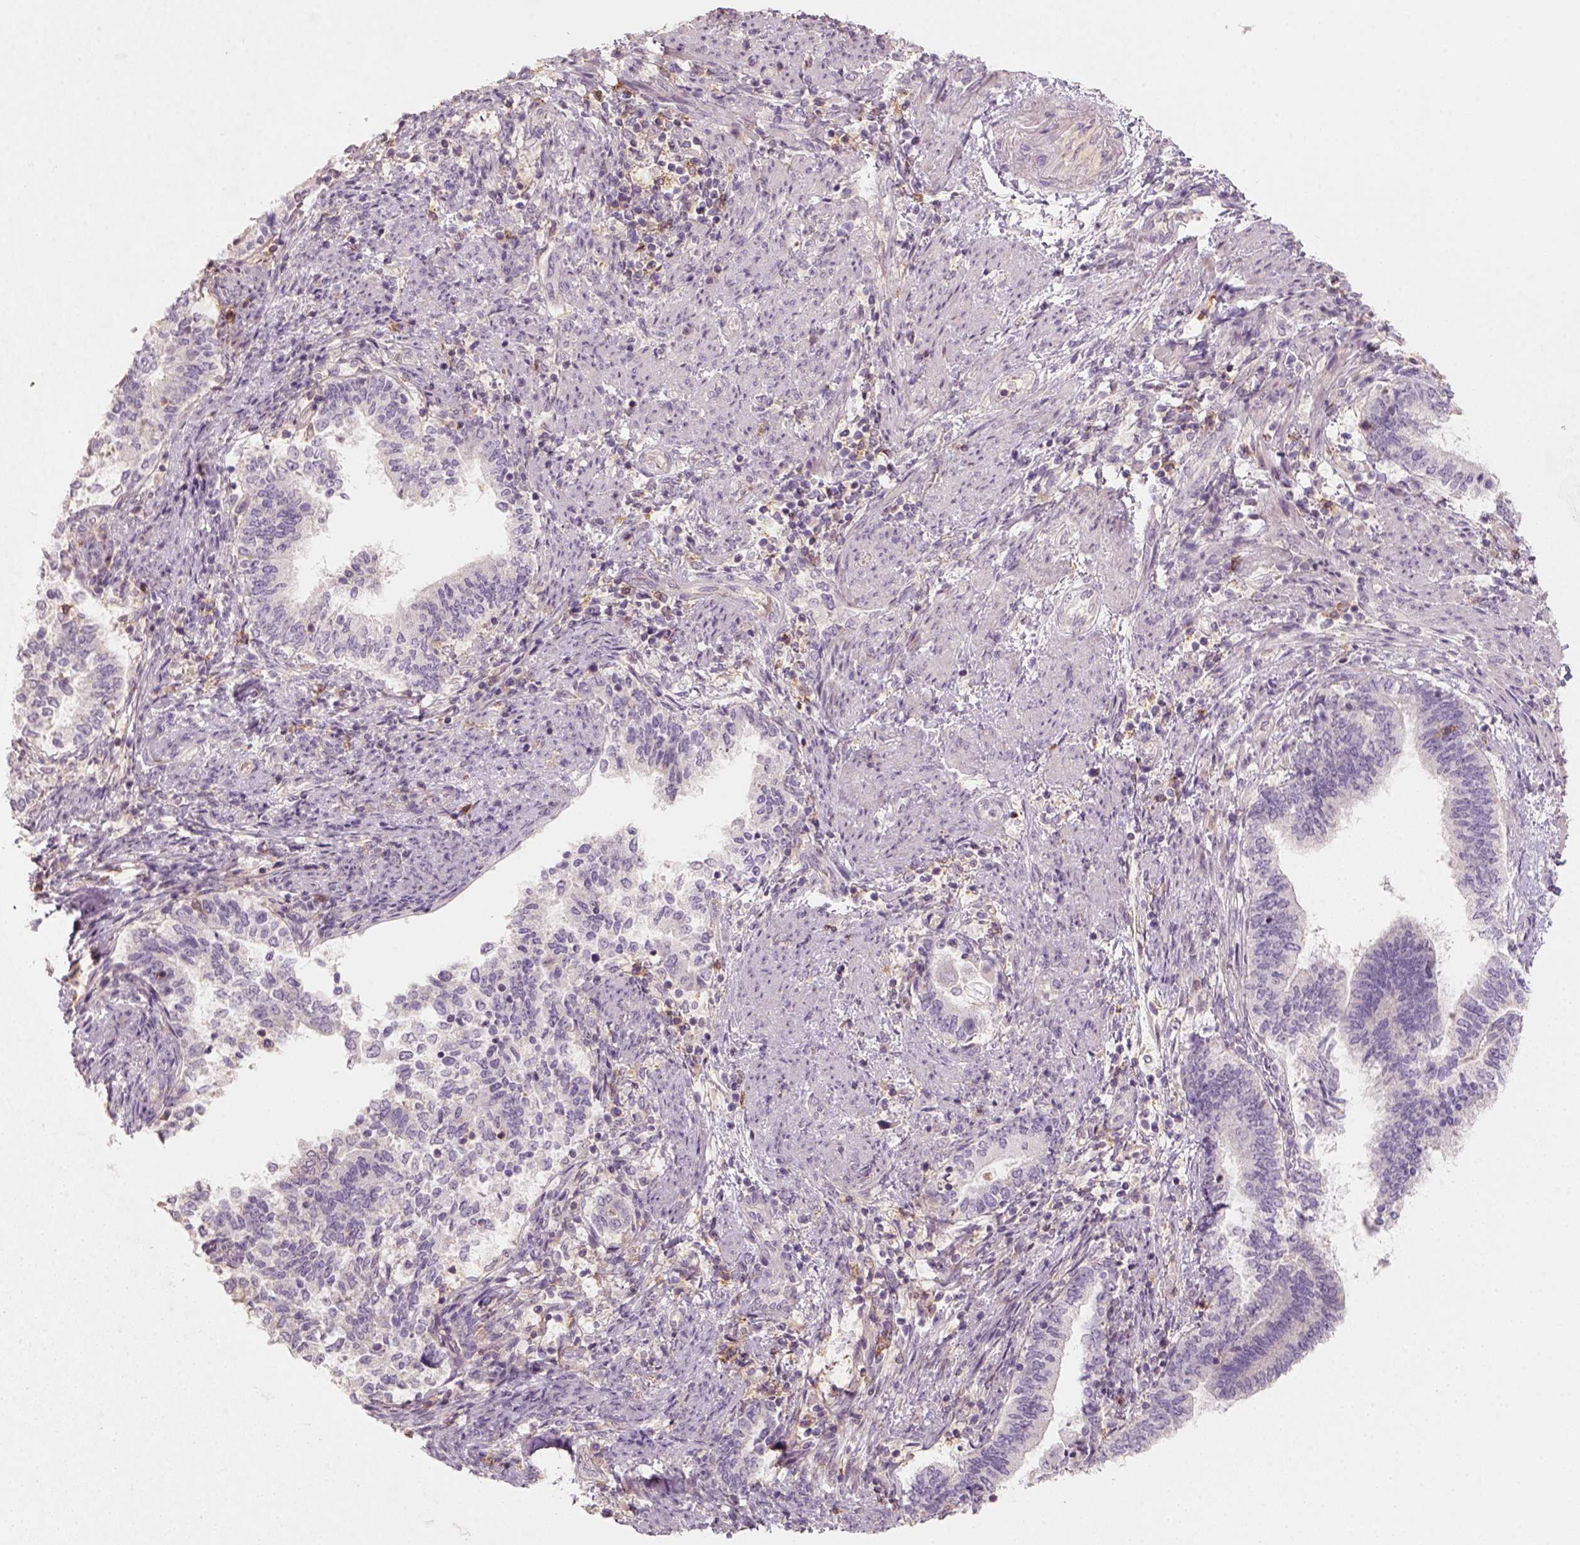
{"staining": {"intensity": "negative", "quantity": "none", "location": "none"}, "tissue": "endometrial cancer", "cell_type": "Tumor cells", "image_type": "cancer", "snomed": [{"axis": "morphology", "description": "Adenocarcinoma, NOS"}, {"axis": "topography", "description": "Endometrium"}], "caption": "Endometrial cancer was stained to show a protein in brown. There is no significant positivity in tumor cells. (DAB (3,3'-diaminobenzidine) immunohistochemistry with hematoxylin counter stain).", "gene": "AQP9", "patient": {"sex": "female", "age": 65}}